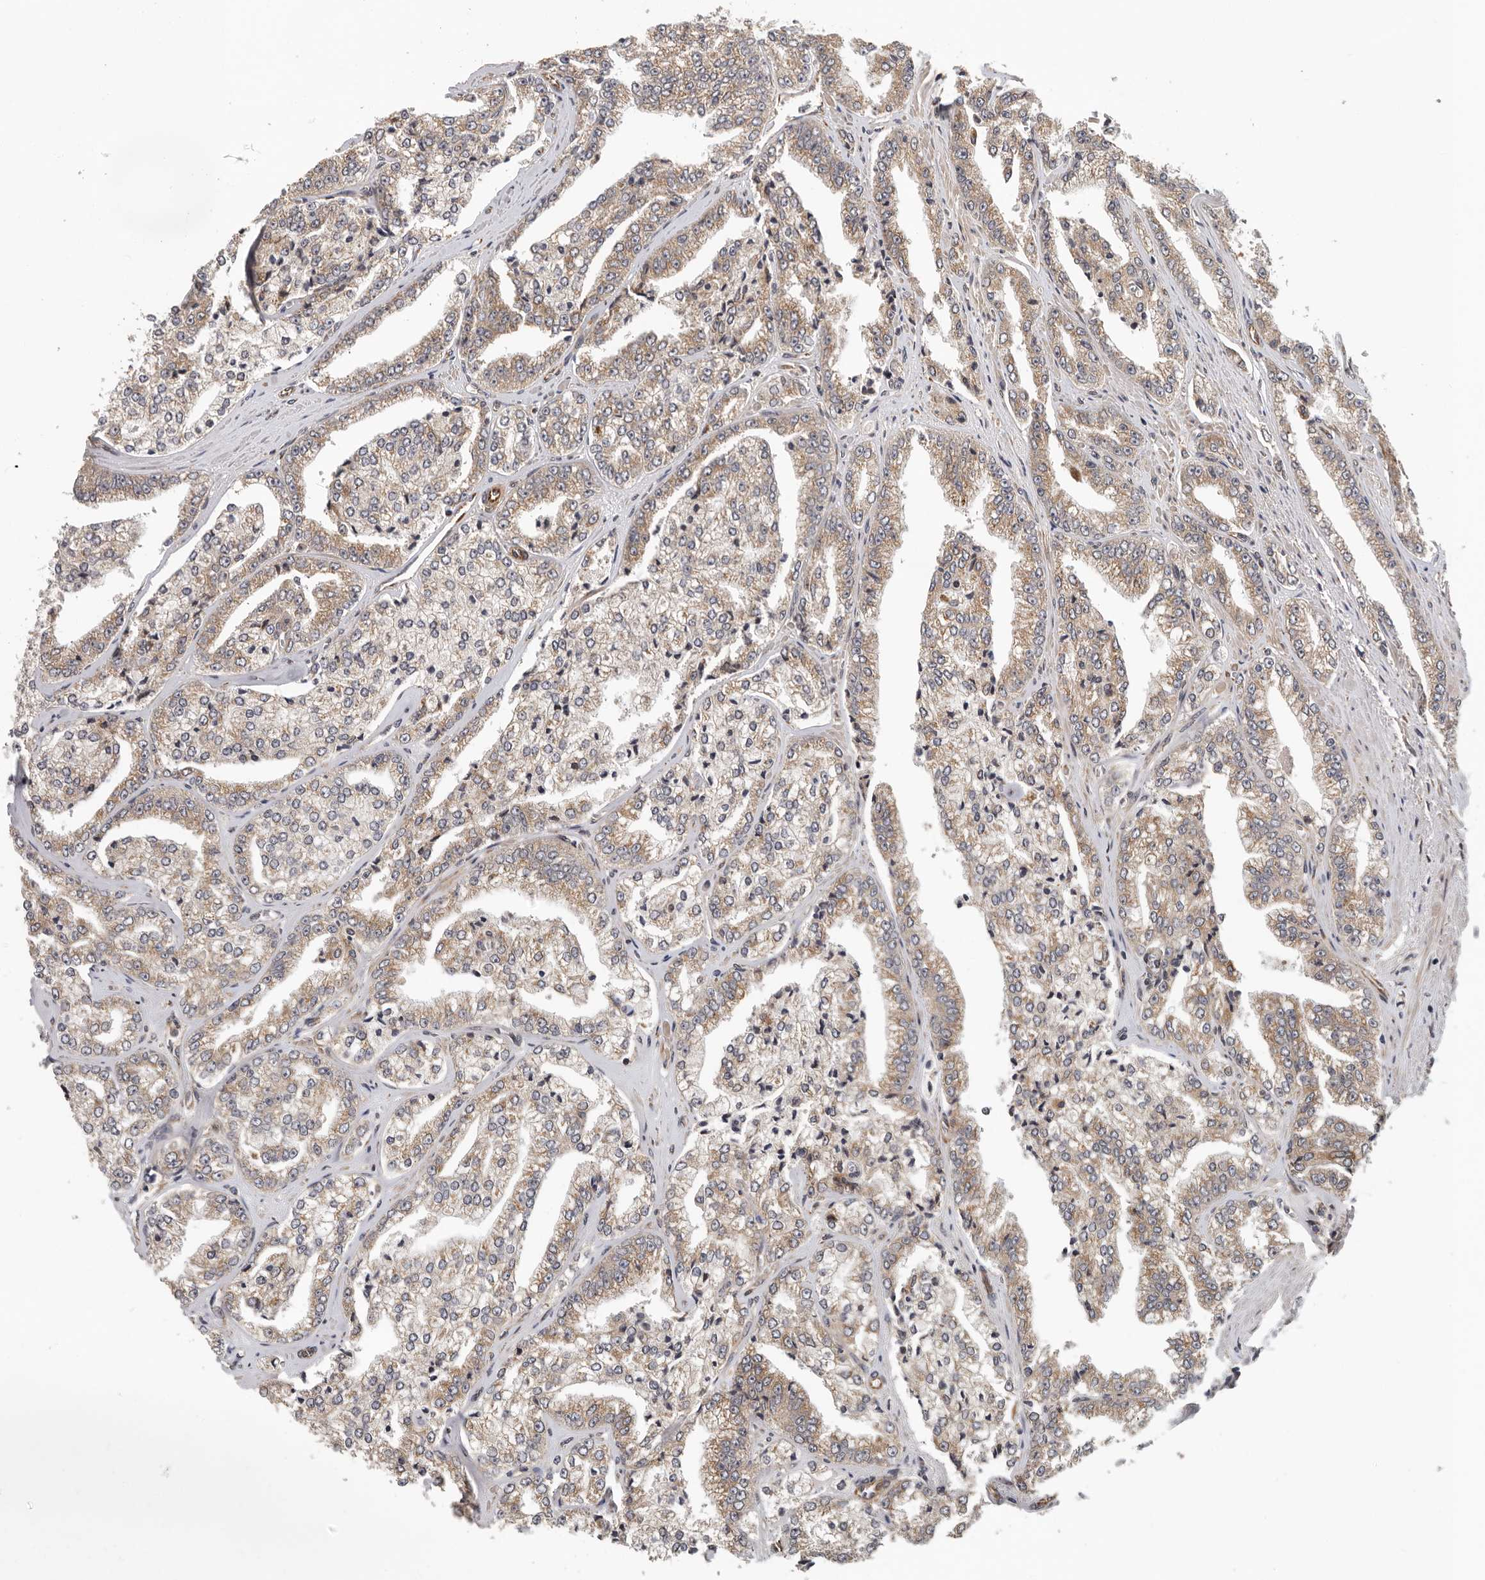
{"staining": {"intensity": "moderate", "quantity": ">75%", "location": "cytoplasmic/membranous"}, "tissue": "prostate cancer", "cell_type": "Tumor cells", "image_type": "cancer", "snomed": [{"axis": "morphology", "description": "Adenocarcinoma, High grade"}, {"axis": "topography", "description": "Prostate"}], "caption": "DAB immunohistochemical staining of human prostate cancer reveals moderate cytoplasmic/membranous protein positivity in about >75% of tumor cells. (DAB (3,3'-diaminobenzidine) IHC with brightfield microscopy, high magnification).", "gene": "RNF157", "patient": {"sex": "male", "age": 71}}